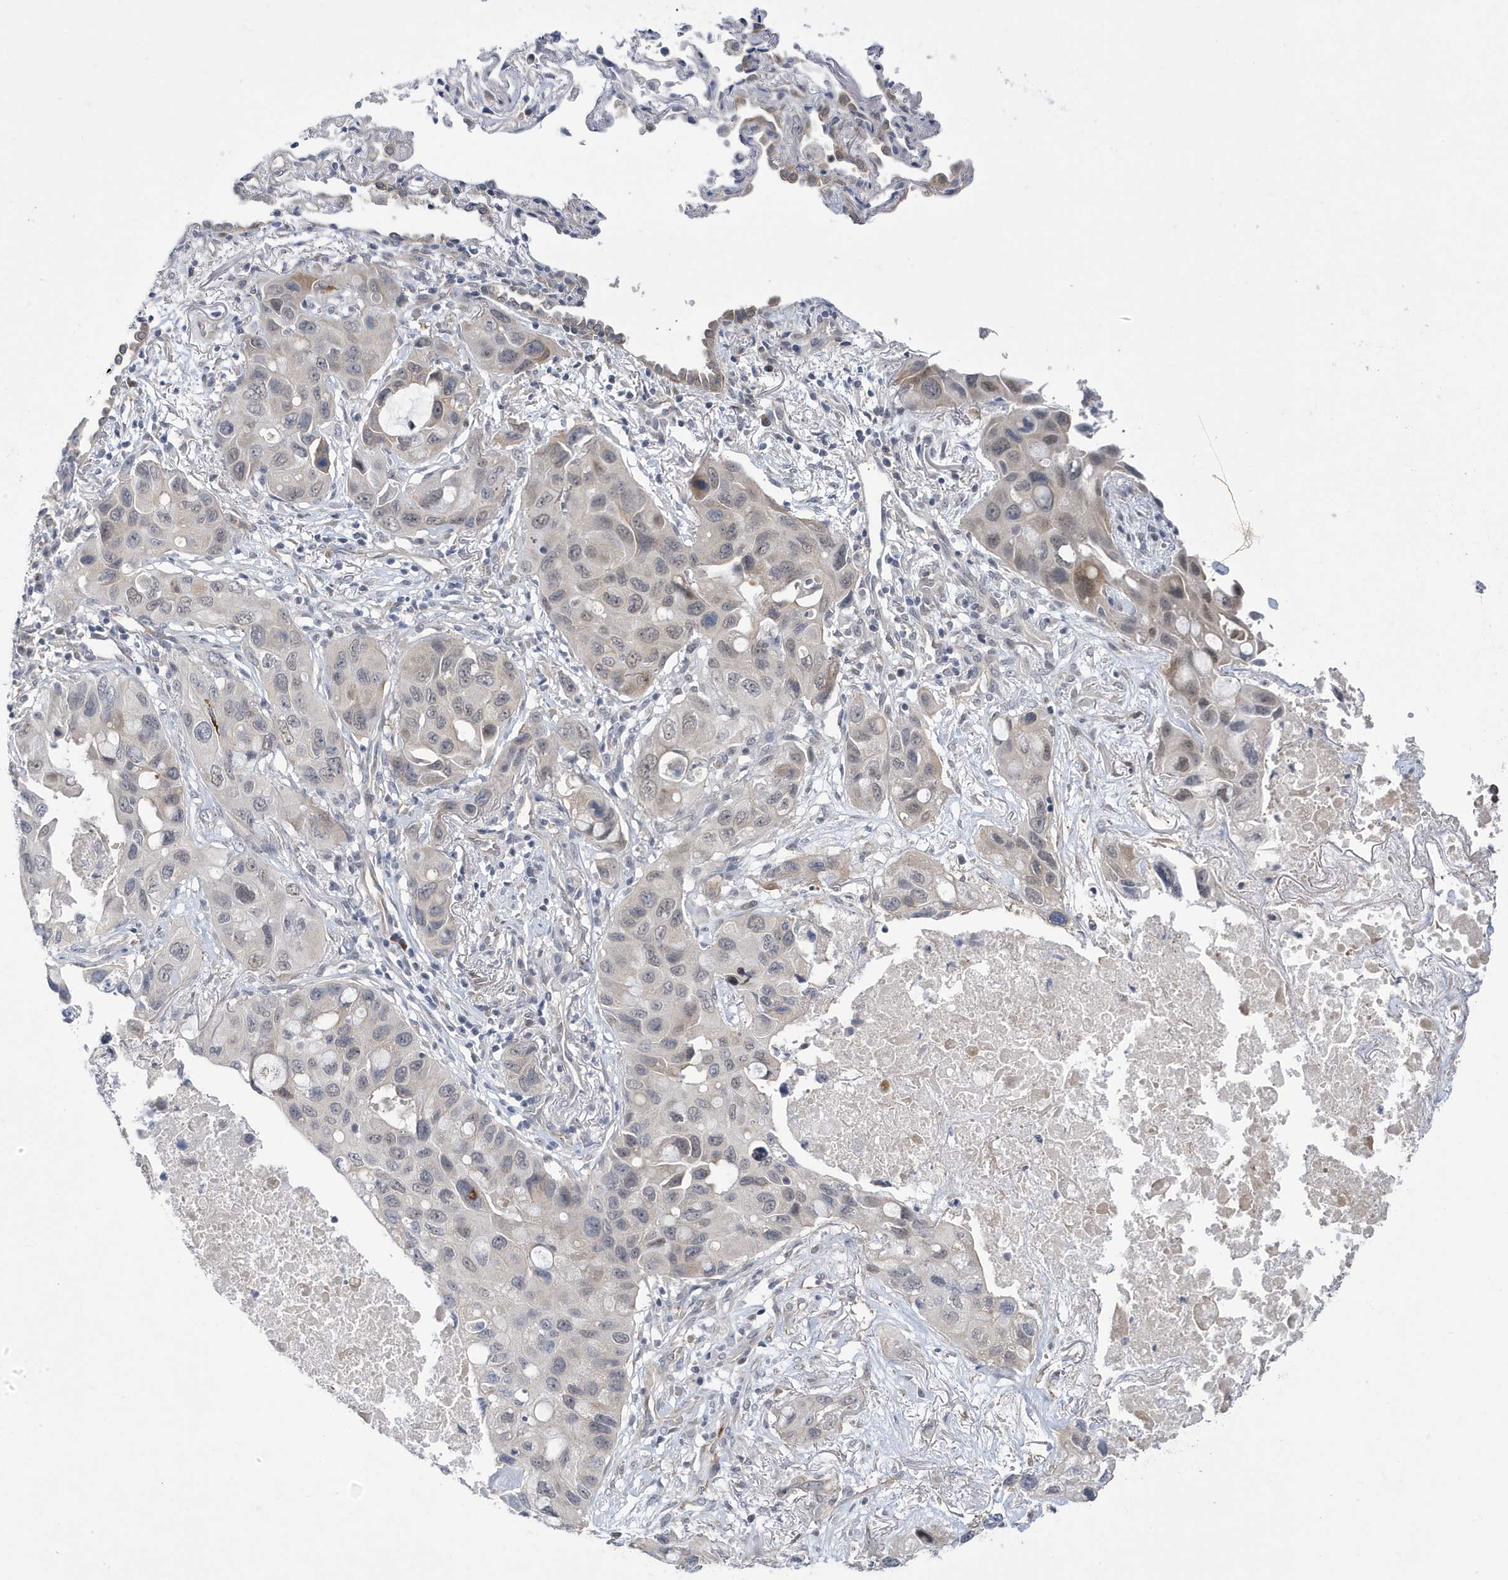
{"staining": {"intensity": "weak", "quantity": "25%-75%", "location": "nuclear"}, "tissue": "lung cancer", "cell_type": "Tumor cells", "image_type": "cancer", "snomed": [{"axis": "morphology", "description": "Squamous cell carcinoma, NOS"}, {"axis": "topography", "description": "Lung"}], "caption": "Lung squamous cell carcinoma stained for a protein exhibits weak nuclear positivity in tumor cells.", "gene": "ZNF654", "patient": {"sex": "female", "age": 73}}